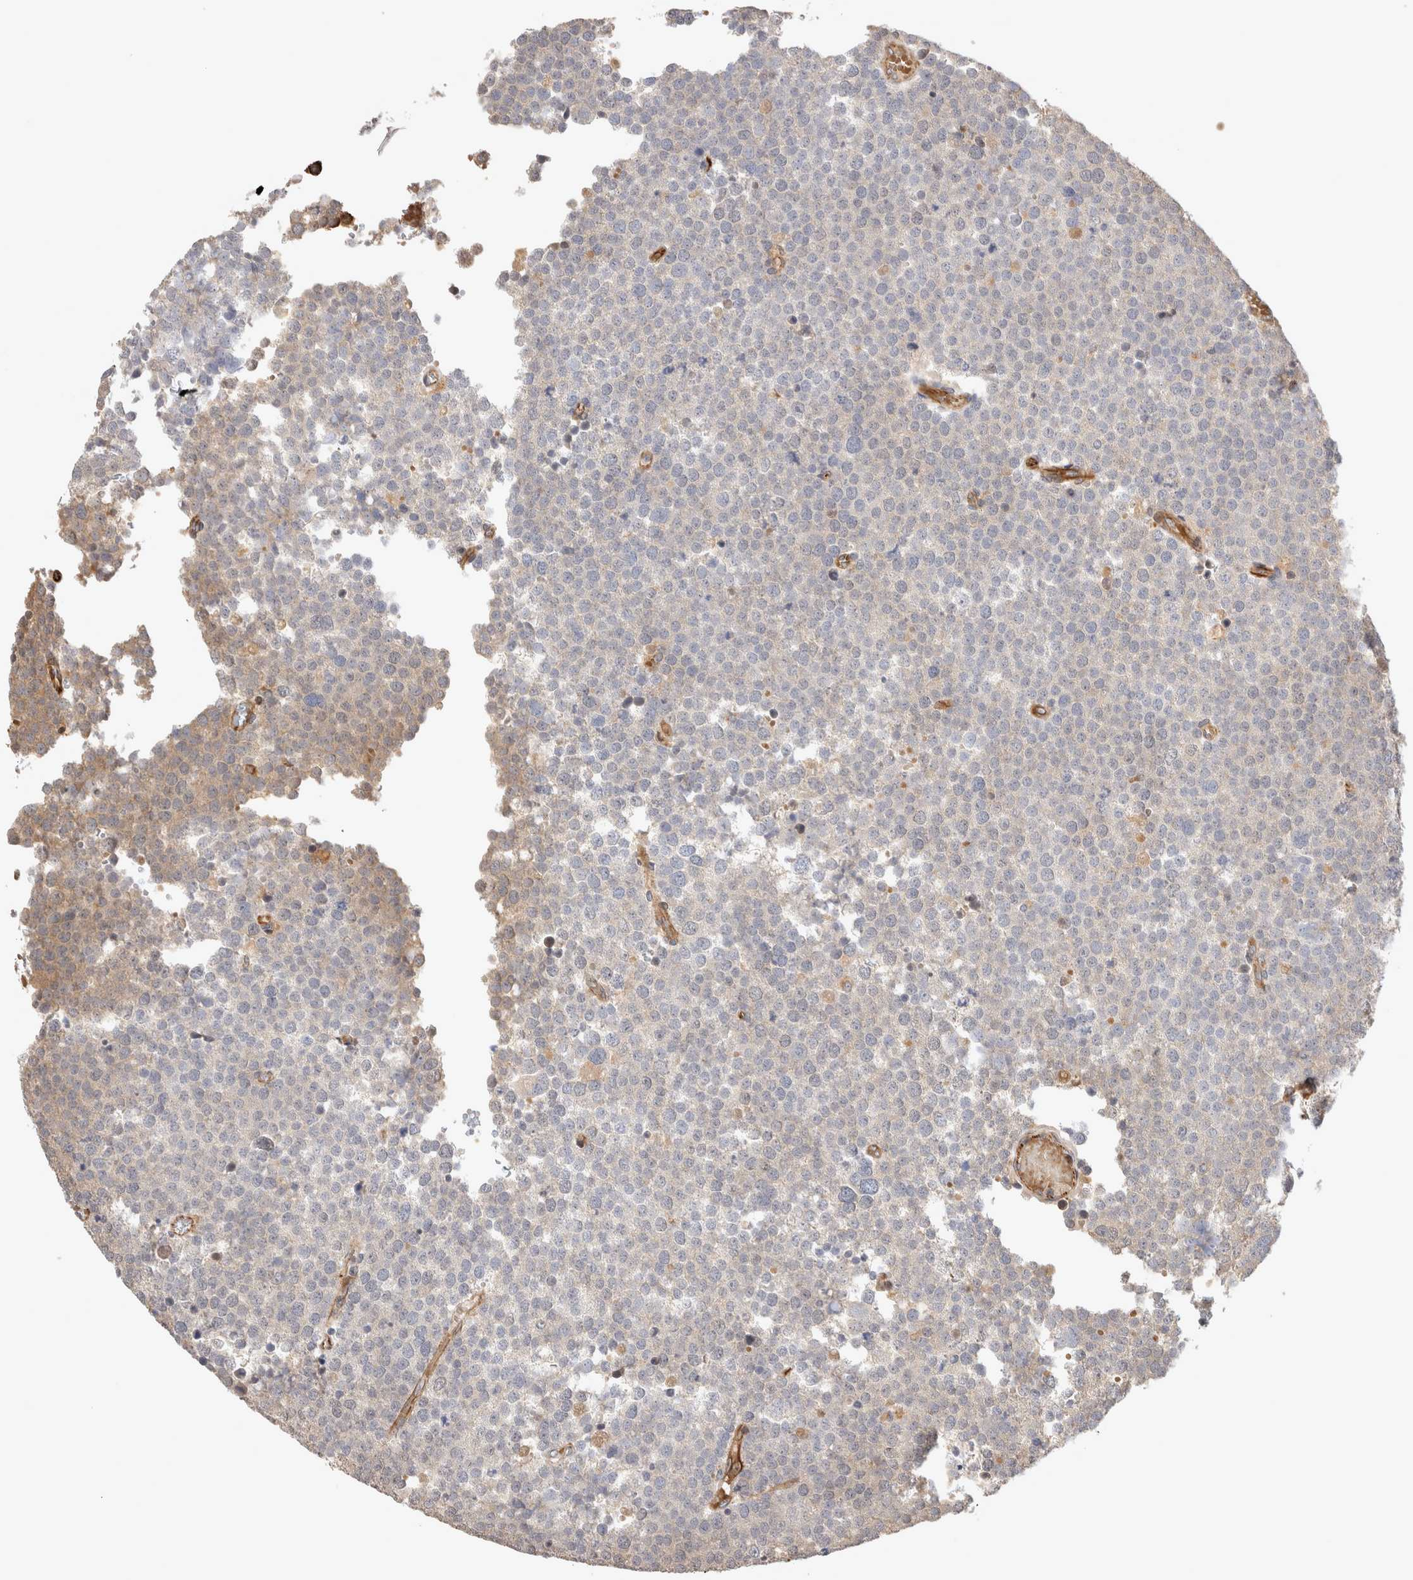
{"staining": {"intensity": "weak", "quantity": "<25%", "location": "cytoplasmic/membranous"}, "tissue": "testis cancer", "cell_type": "Tumor cells", "image_type": "cancer", "snomed": [{"axis": "morphology", "description": "Seminoma, NOS"}, {"axis": "topography", "description": "Testis"}], "caption": "Immunohistochemistry of testis cancer displays no positivity in tumor cells.", "gene": "NMU", "patient": {"sex": "male", "age": 71}}